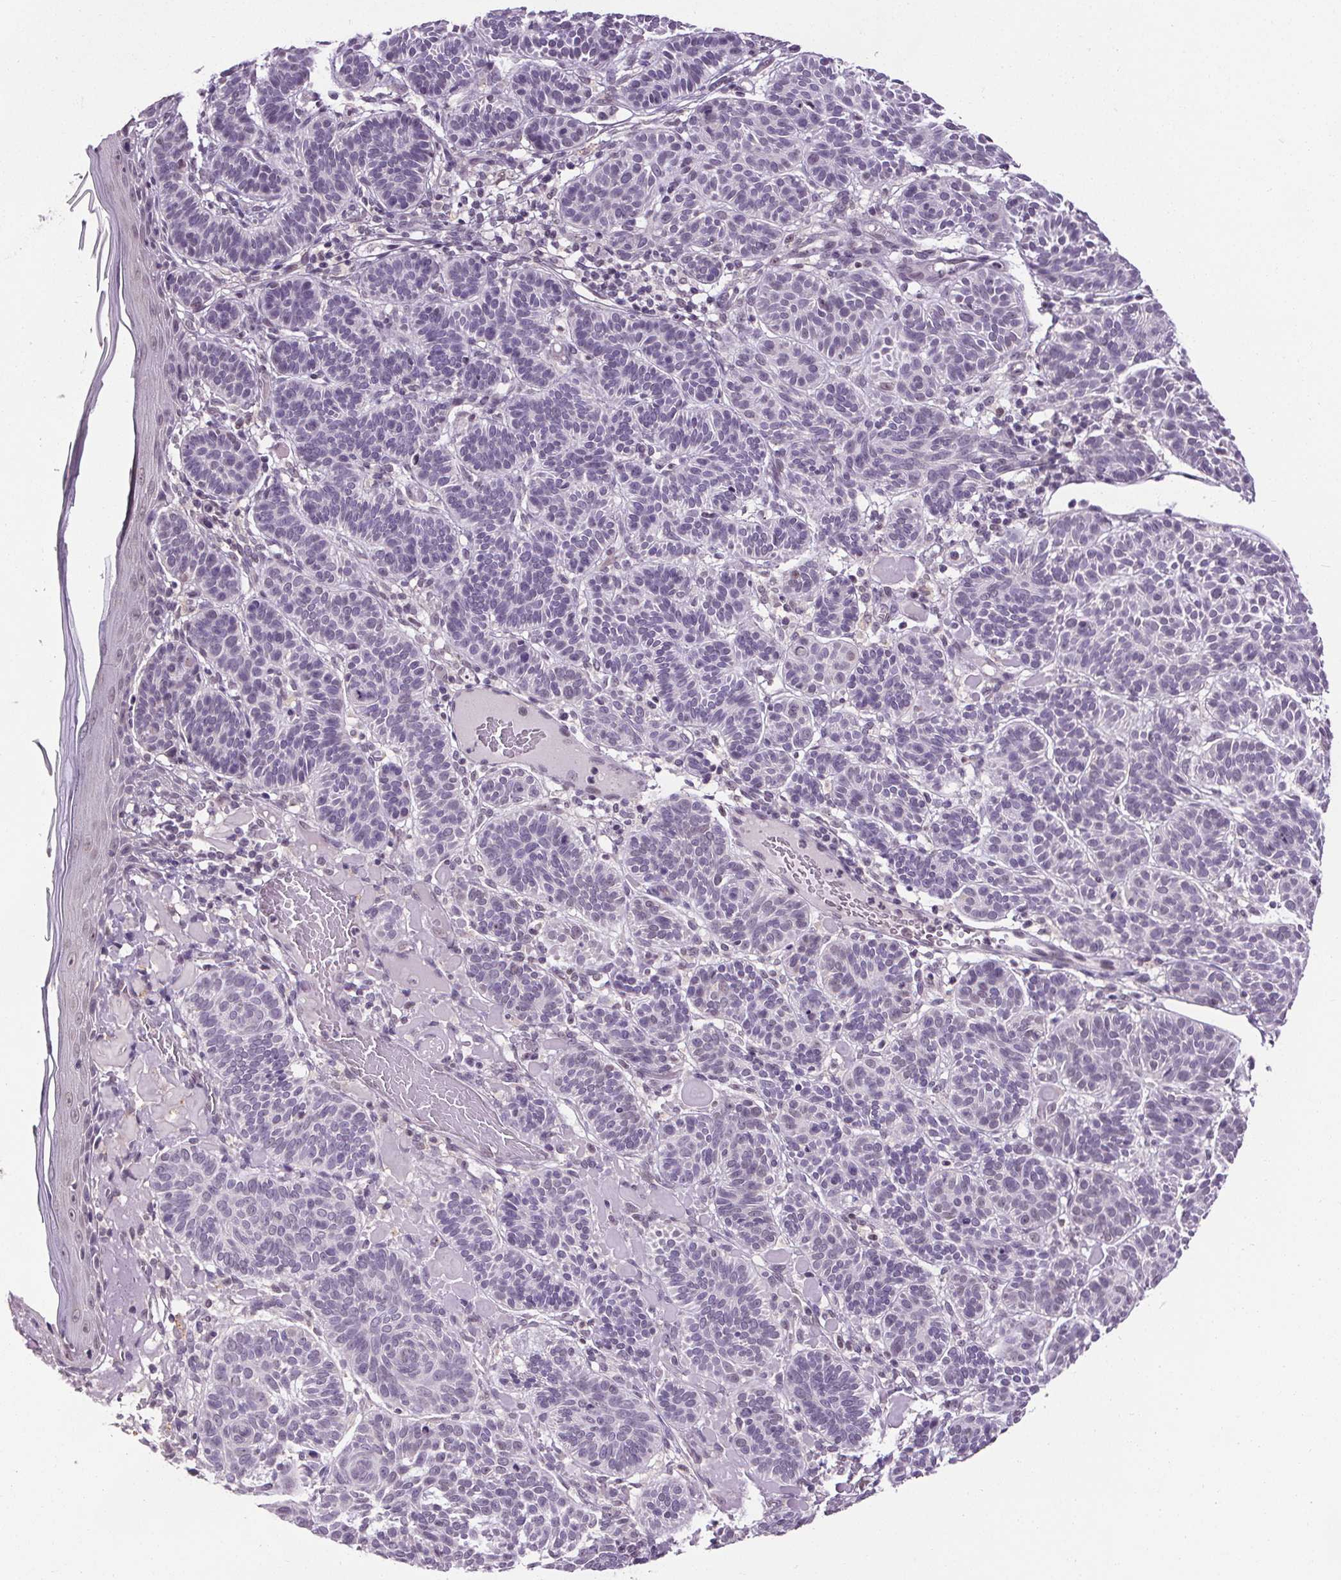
{"staining": {"intensity": "negative", "quantity": "none", "location": "none"}, "tissue": "skin cancer", "cell_type": "Tumor cells", "image_type": "cancer", "snomed": [{"axis": "morphology", "description": "Basal cell carcinoma"}, {"axis": "topography", "description": "Skin"}], "caption": "Image shows no significant protein staining in tumor cells of skin cancer (basal cell carcinoma).", "gene": "SLC2A9", "patient": {"sex": "male", "age": 85}}